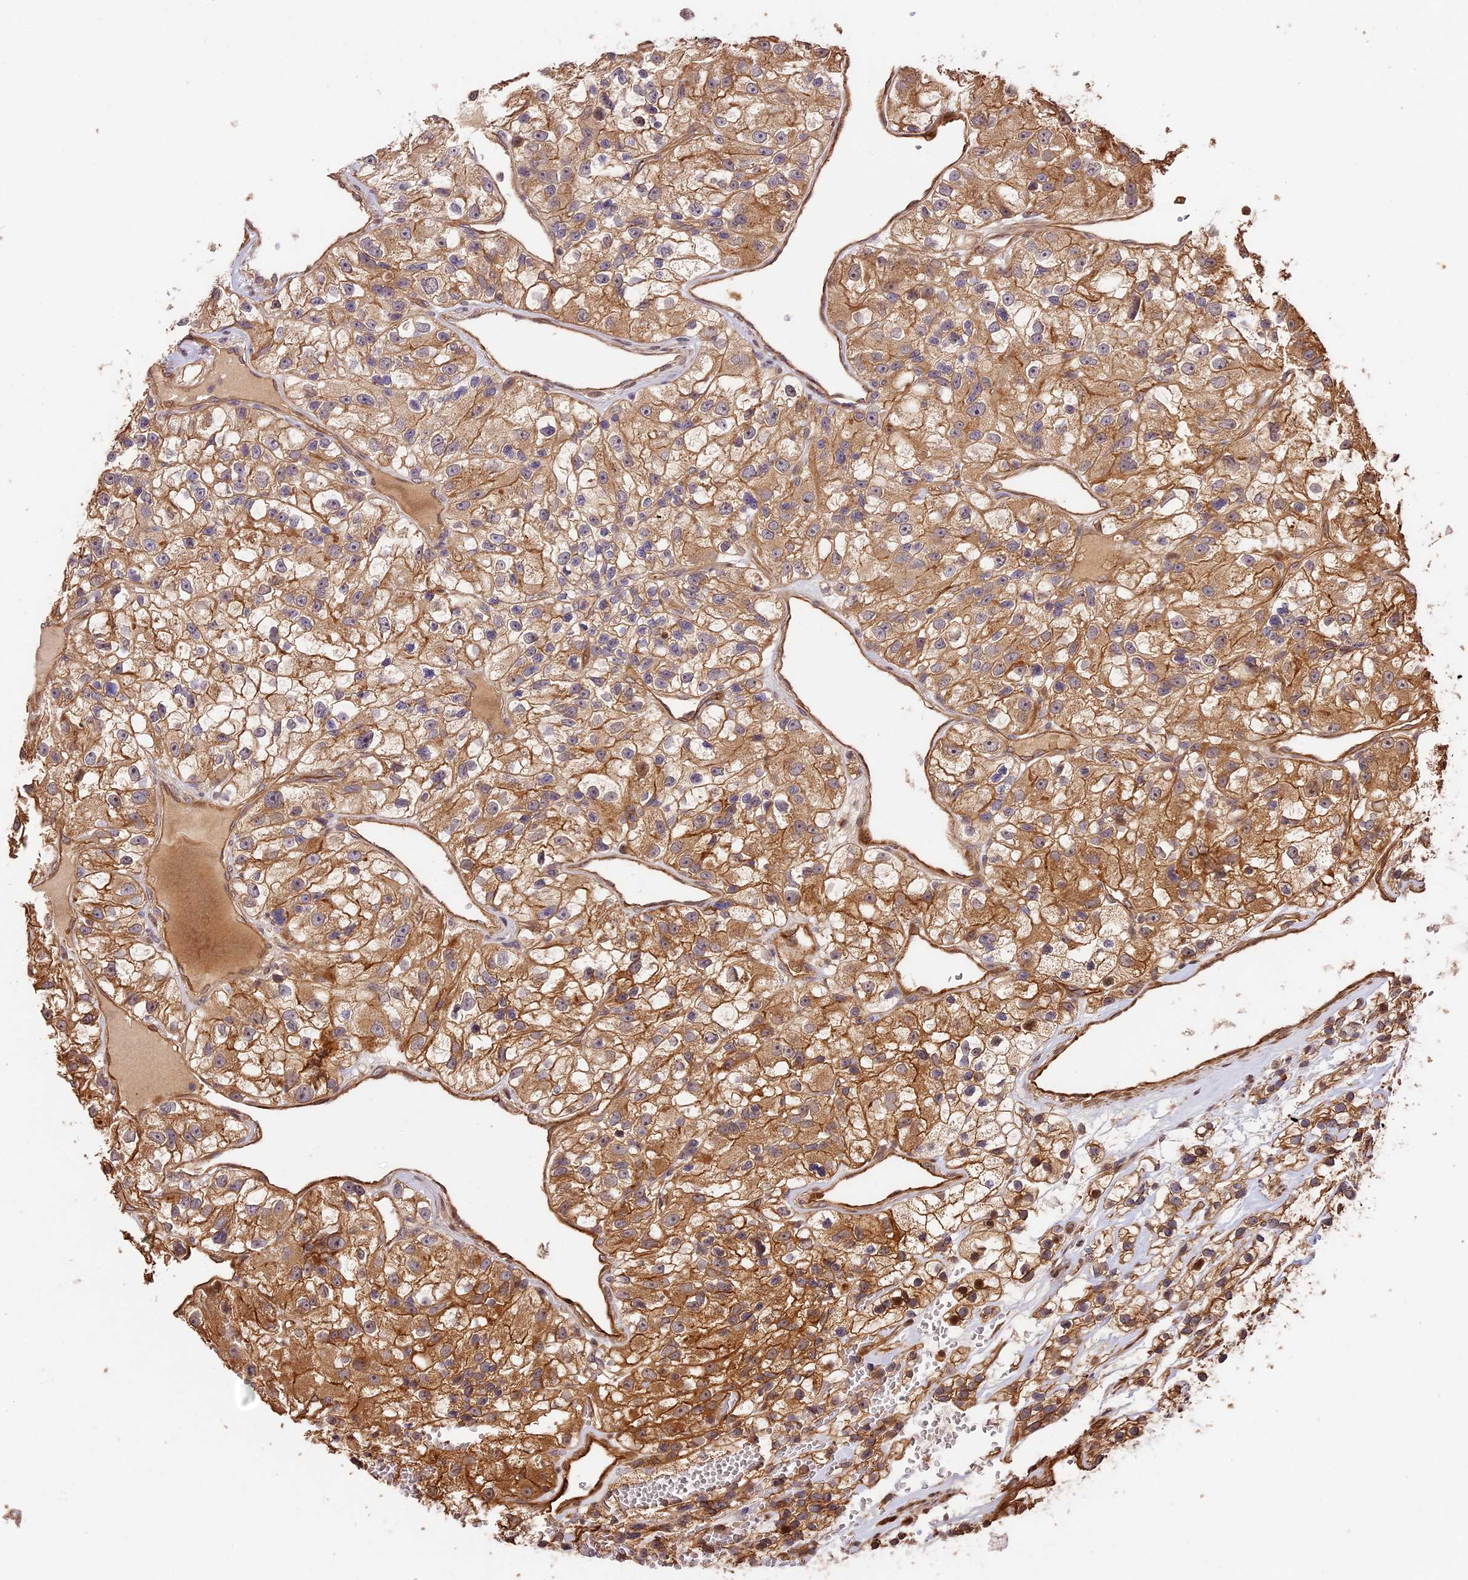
{"staining": {"intensity": "moderate", "quantity": ">75%", "location": "cytoplasmic/membranous"}, "tissue": "renal cancer", "cell_type": "Tumor cells", "image_type": "cancer", "snomed": [{"axis": "morphology", "description": "Adenocarcinoma, NOS"}, {"axis": "topography", "description": "Kidney"}], "caption": "The photomicrograph displays a brown stain indicating the presence of a protein in the cytoplasmic/membranous of tumor cells in renal adenocarcinoma. (Stains: DAB (3,3'-diaminobenzidine) in brown, nuclei in blue, Microscopy: brightfield microscopy at high magnification).", "gene": "PPP1R37", "patient": {"sex": "female", "age": 57}}